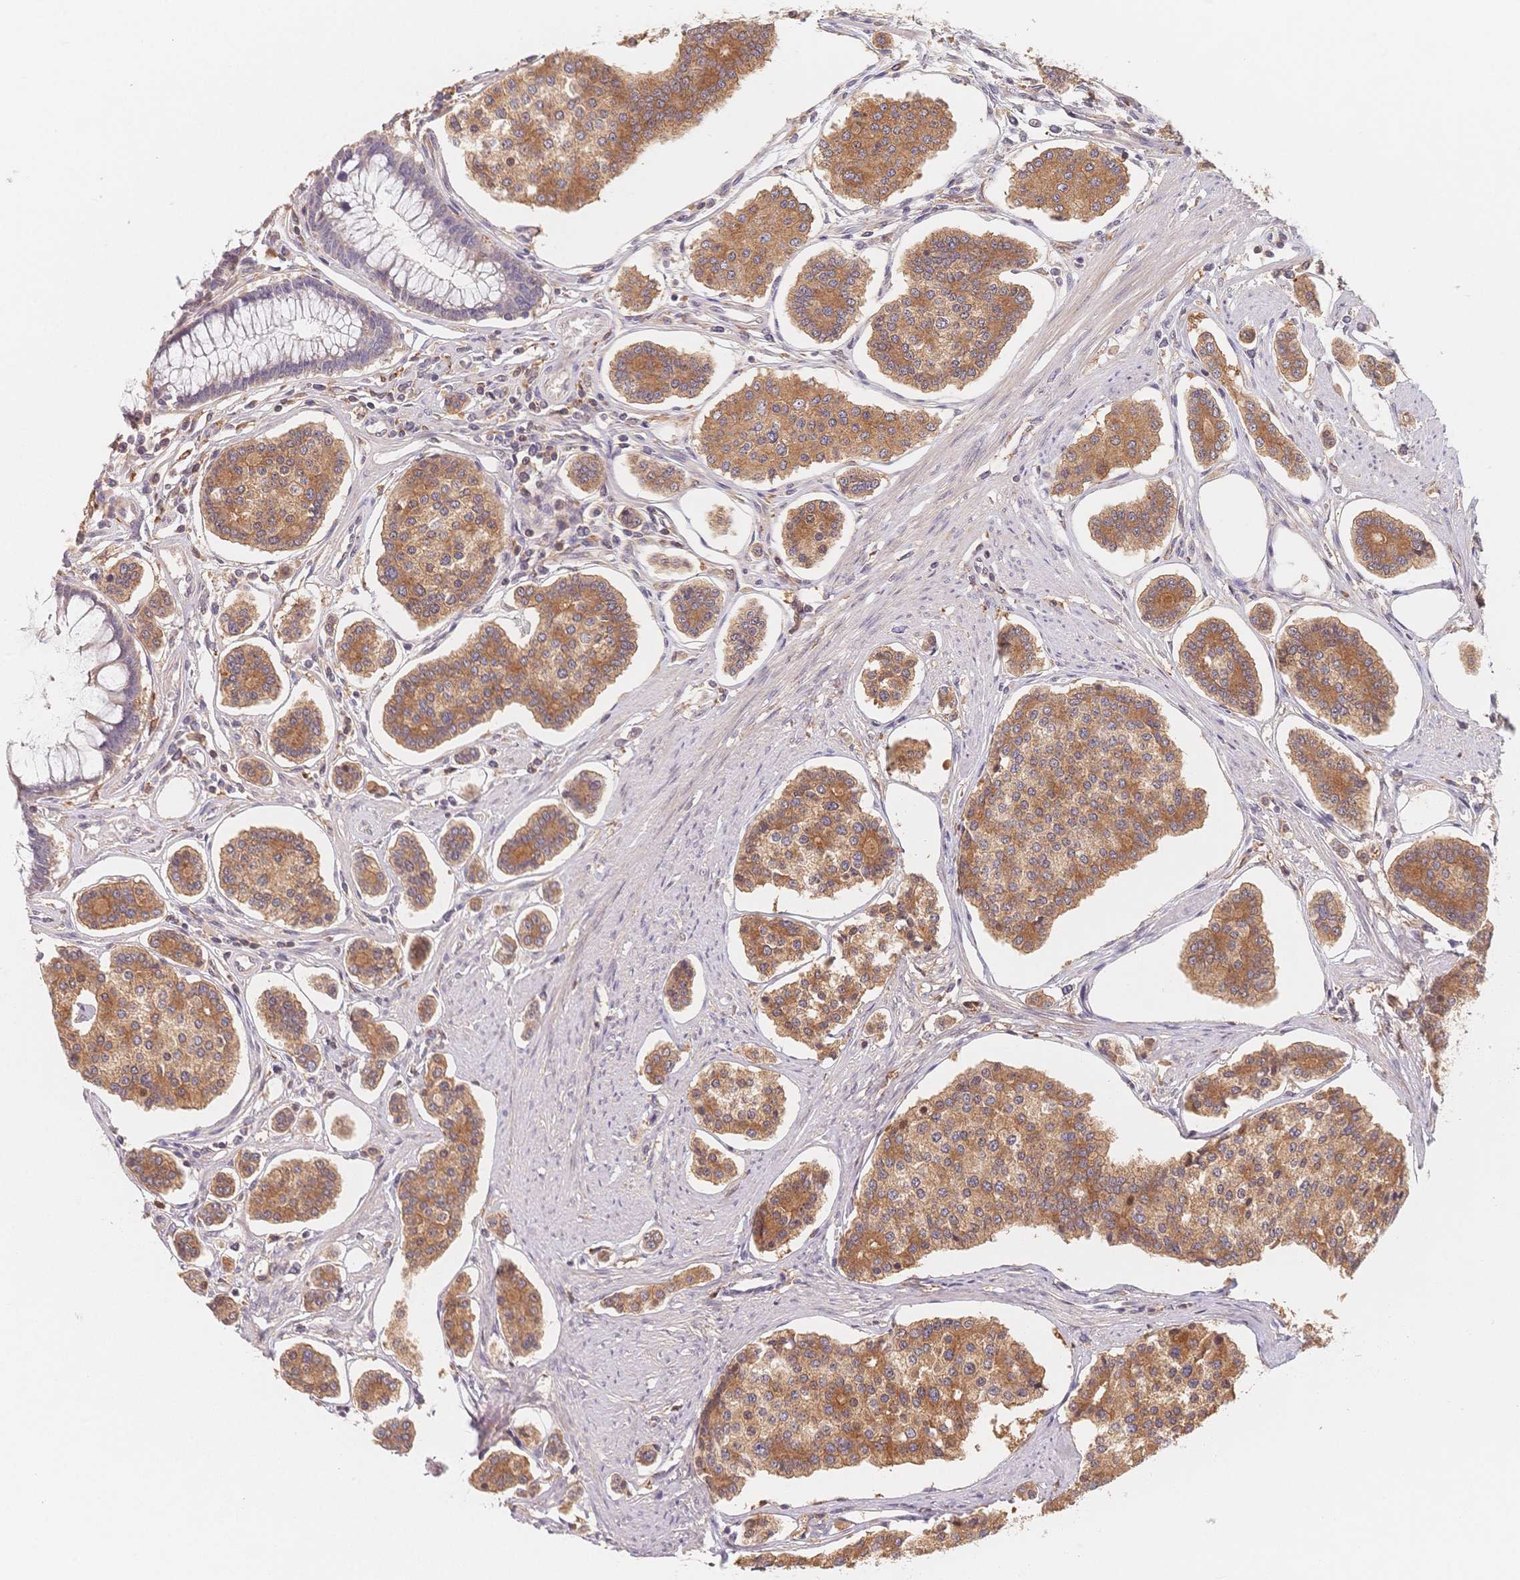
{"staining": {"intensity": "moderate", "quantity": ">75%", "location": "cytoplasmic/membranous"}, "tissue": "carcinoid", "cell_type": "Tumor cells", "image_type": "cancer", "snomed": [{"axis": "morphology", "description": "Carcinoid, malignant, NOS"}, {"axis": "topography", "description": "Small intestine"}], "caption": "This image reveals immunohistochemistry staining of human malignant carcinoid, with medium moderate cytoplasmic/membranous positivity in approximately >75% of tumor cells.", "gene": "C12orf75", "patient": {"sex": "female", "age": 65}}